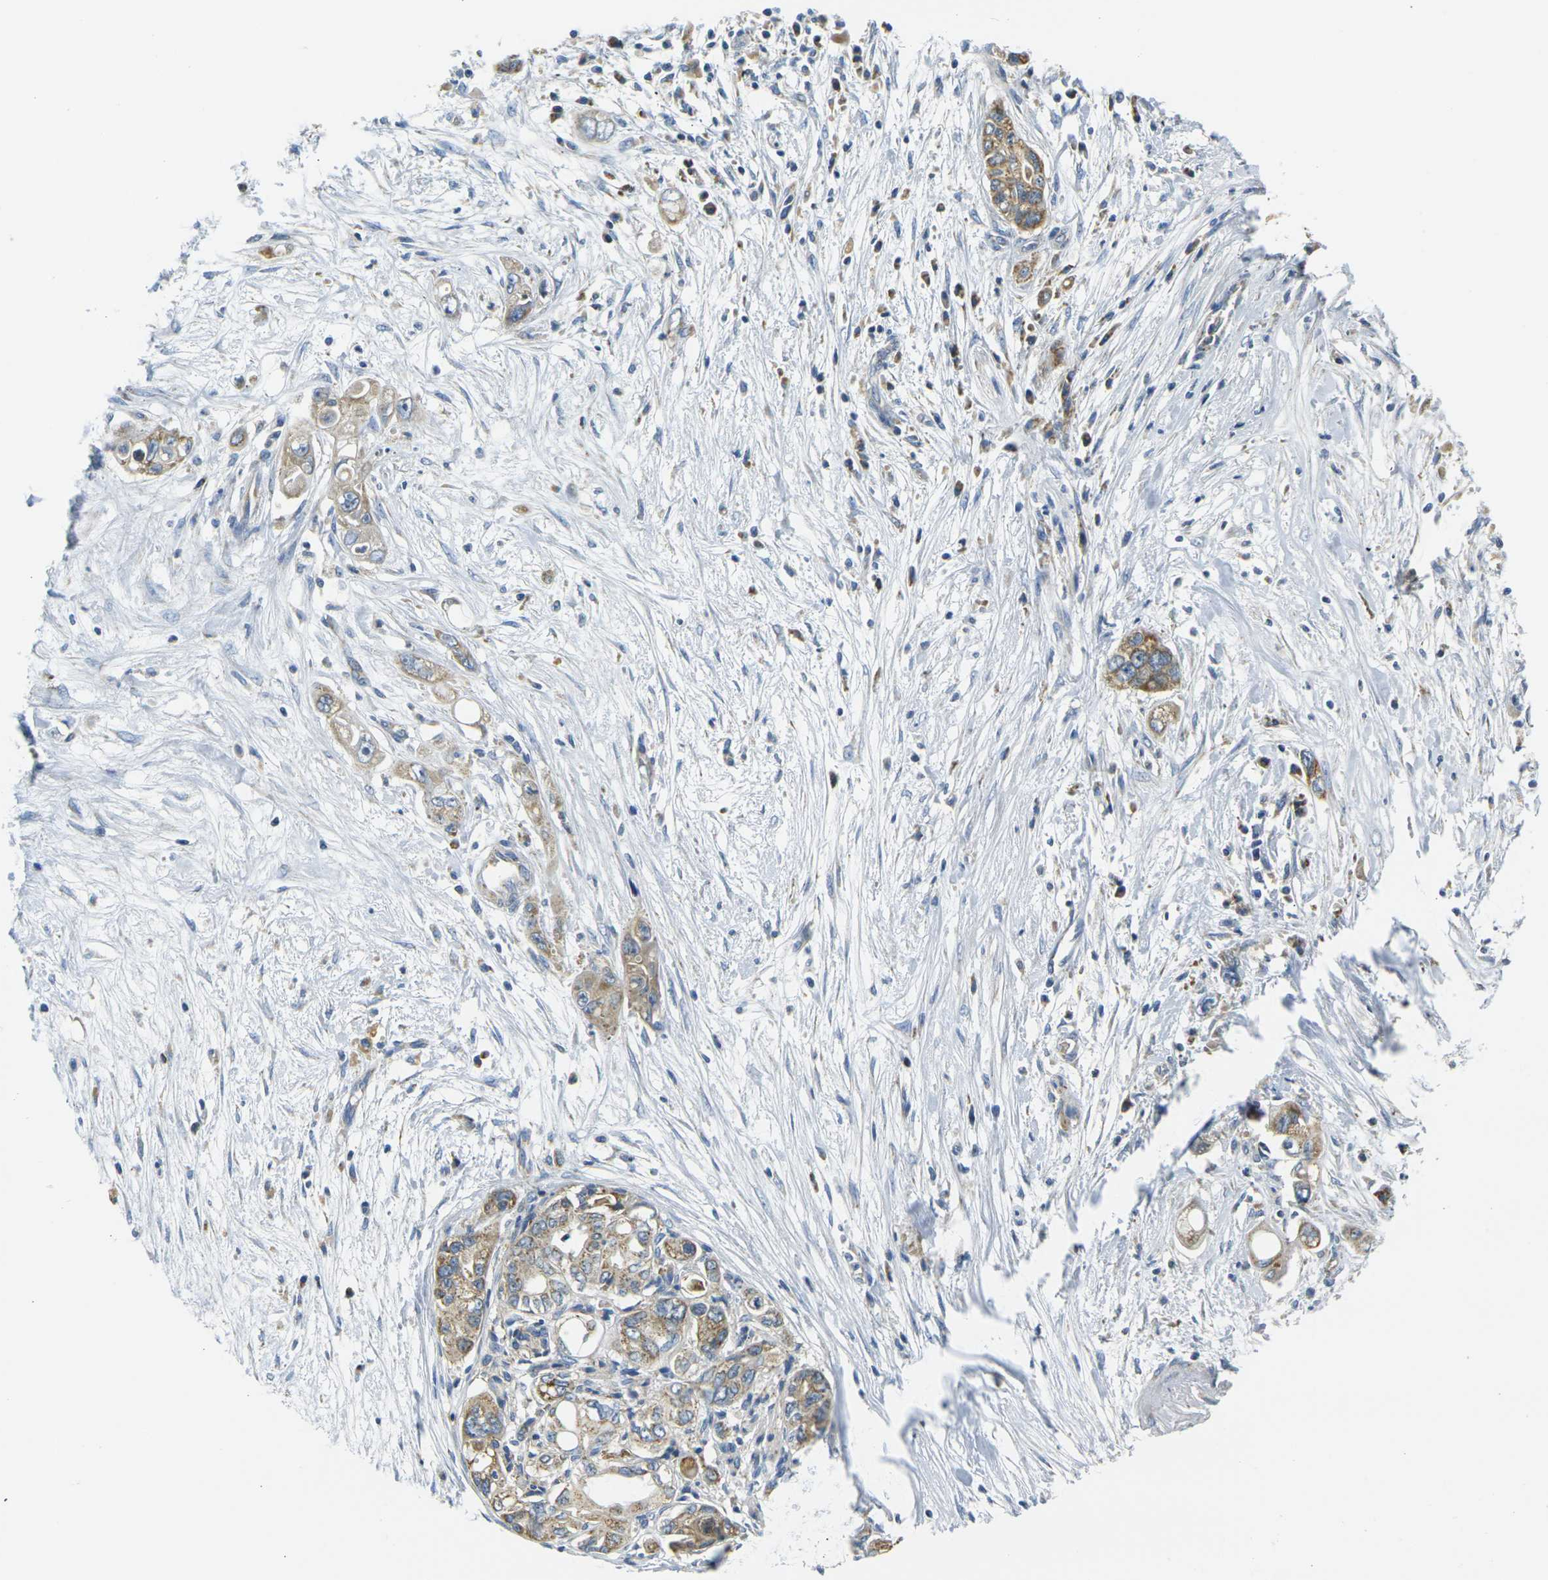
{"staining": {"intensity": "weak", "quantity": ">75%", "location": "cytoplasmic/membranous"}, "tissue": "pancreatic cancer", "cell_type": "Tumor cells", "image_type": "cancer", "snomed": [{"axis": "morphology", "description": "Normal tissue, NOS"}, {"axis": "topography", "description": "Pancreas"}], "caption": "Pancreatic cancer tissue shows weak cytoplasmic/membranous positivity in approximately >75% of tumor cells", "gene": "PARD6B", "patient": {"sex": "male", "age": 42}}